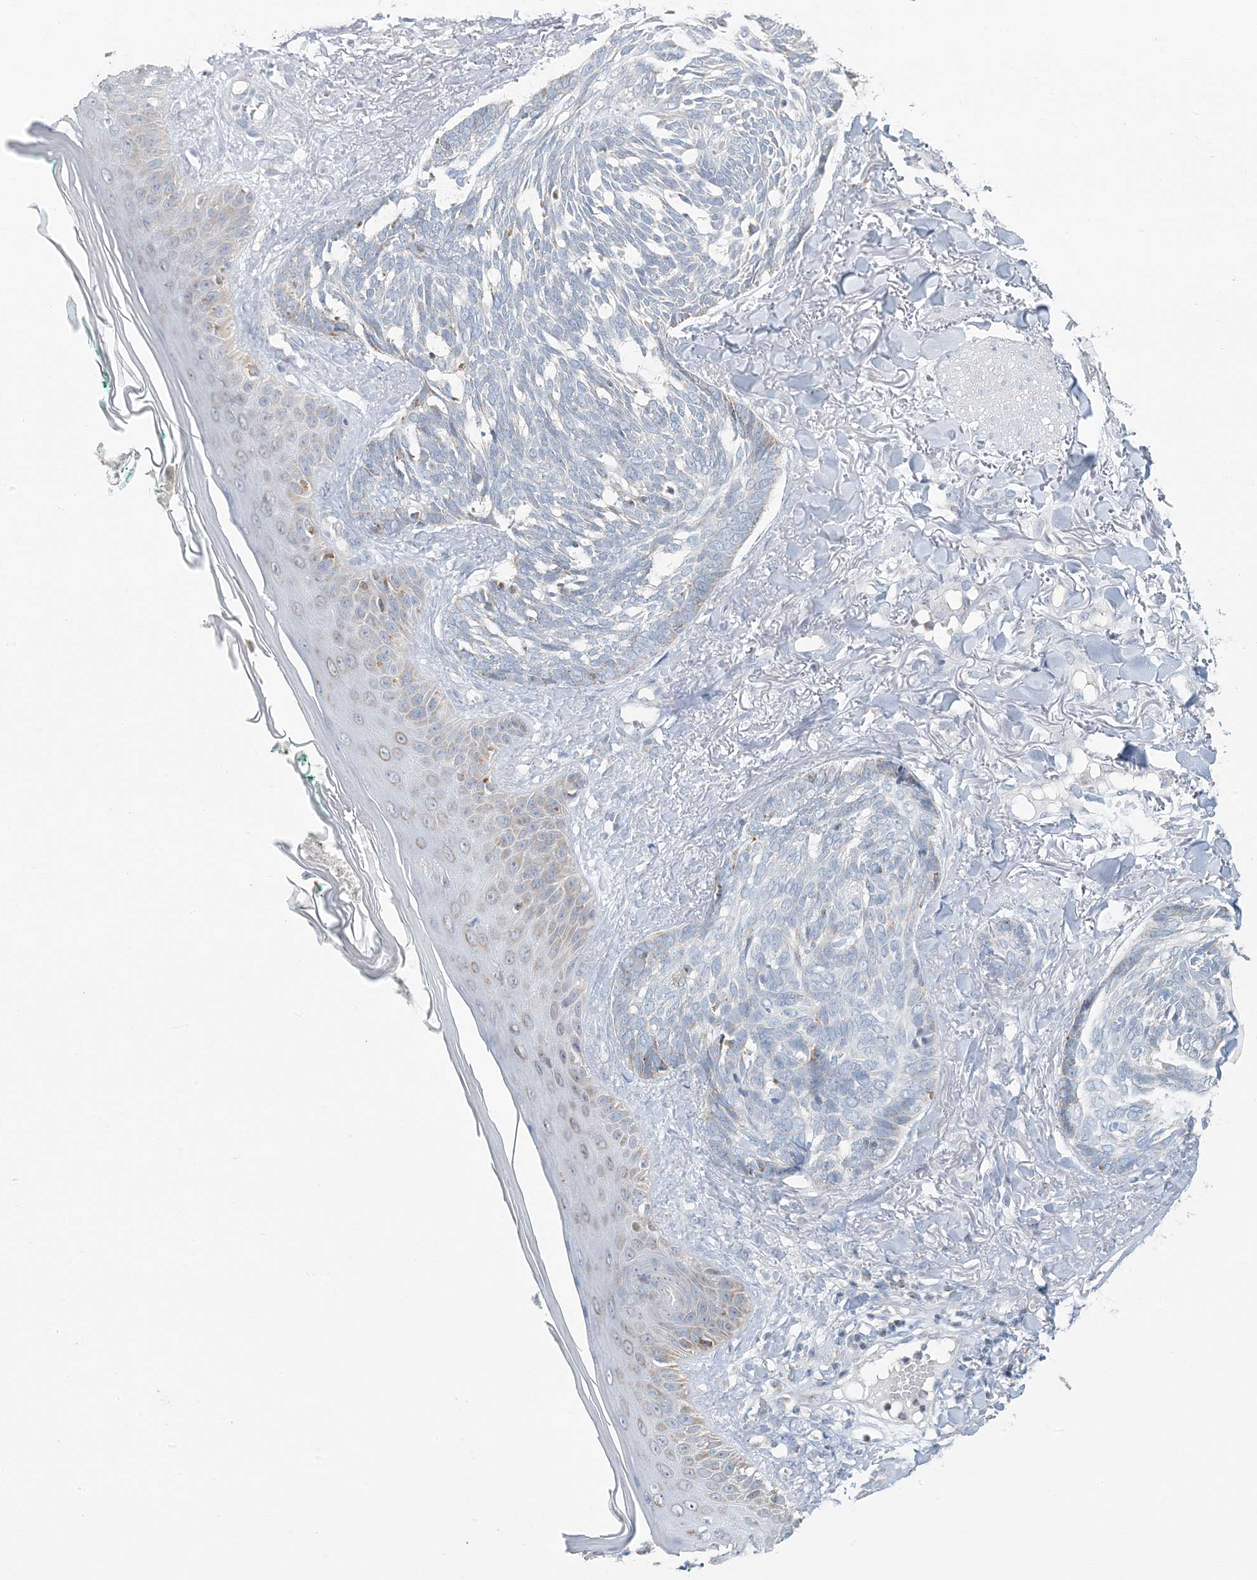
{"staining": {"intensity": "negative", "quantity": "none", "location": "none"}, "tissue": "skin cancer", "cell_type": "Tumor cells", "image_type": "cancer", "snomed": [{"axis": "morphology", "description": "Basal cell carcinoma"}, {"axis": "topography", "description": "Skin"}], "caption": "Skin cancer was stained to show a protein in brown. There is no significant positivity in tumor cells.", "gene": "BDH1", "patient": {"sex": "male", "age": 43}}